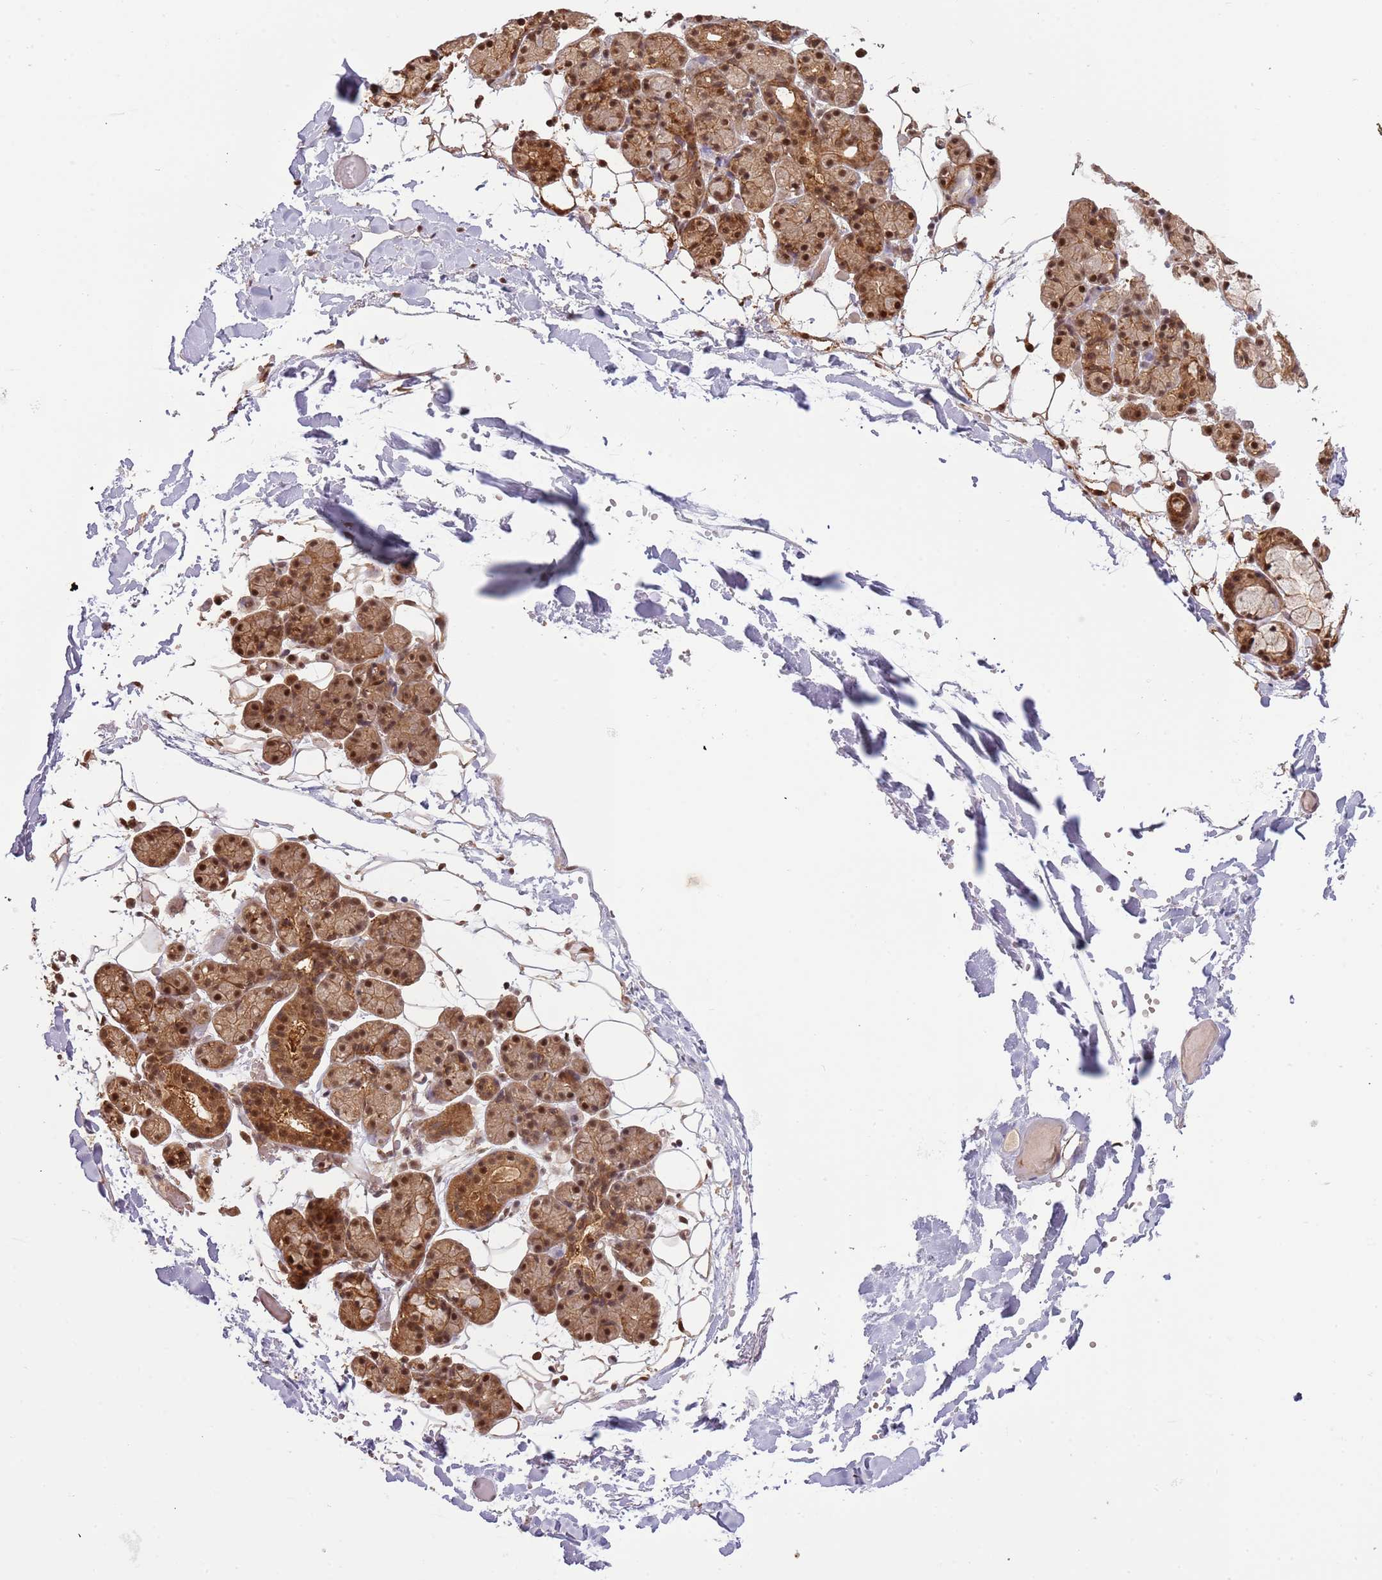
{"staining": {"intensity": "moderate", "quantity": ">75%", "location": "cytoplasmic/membranous,nuclear"}, "tissue": "salivary gland", "cell_type": "Glandular cells", "image_type": "normal", "snomed": [{"axis": "morphology", "description": "Normal tissue, NOS"}, {"axis": "topography", "description": "Salivary gland"}], "caption": "Brown immunohistochemical staining in normal salivary gland reveals moderate cytoplasmic/membranous,nuclear expression in about >75% of glandular cells.", "gene": "PLSCR5", "patient": {"sex": "male", "age": 63}}